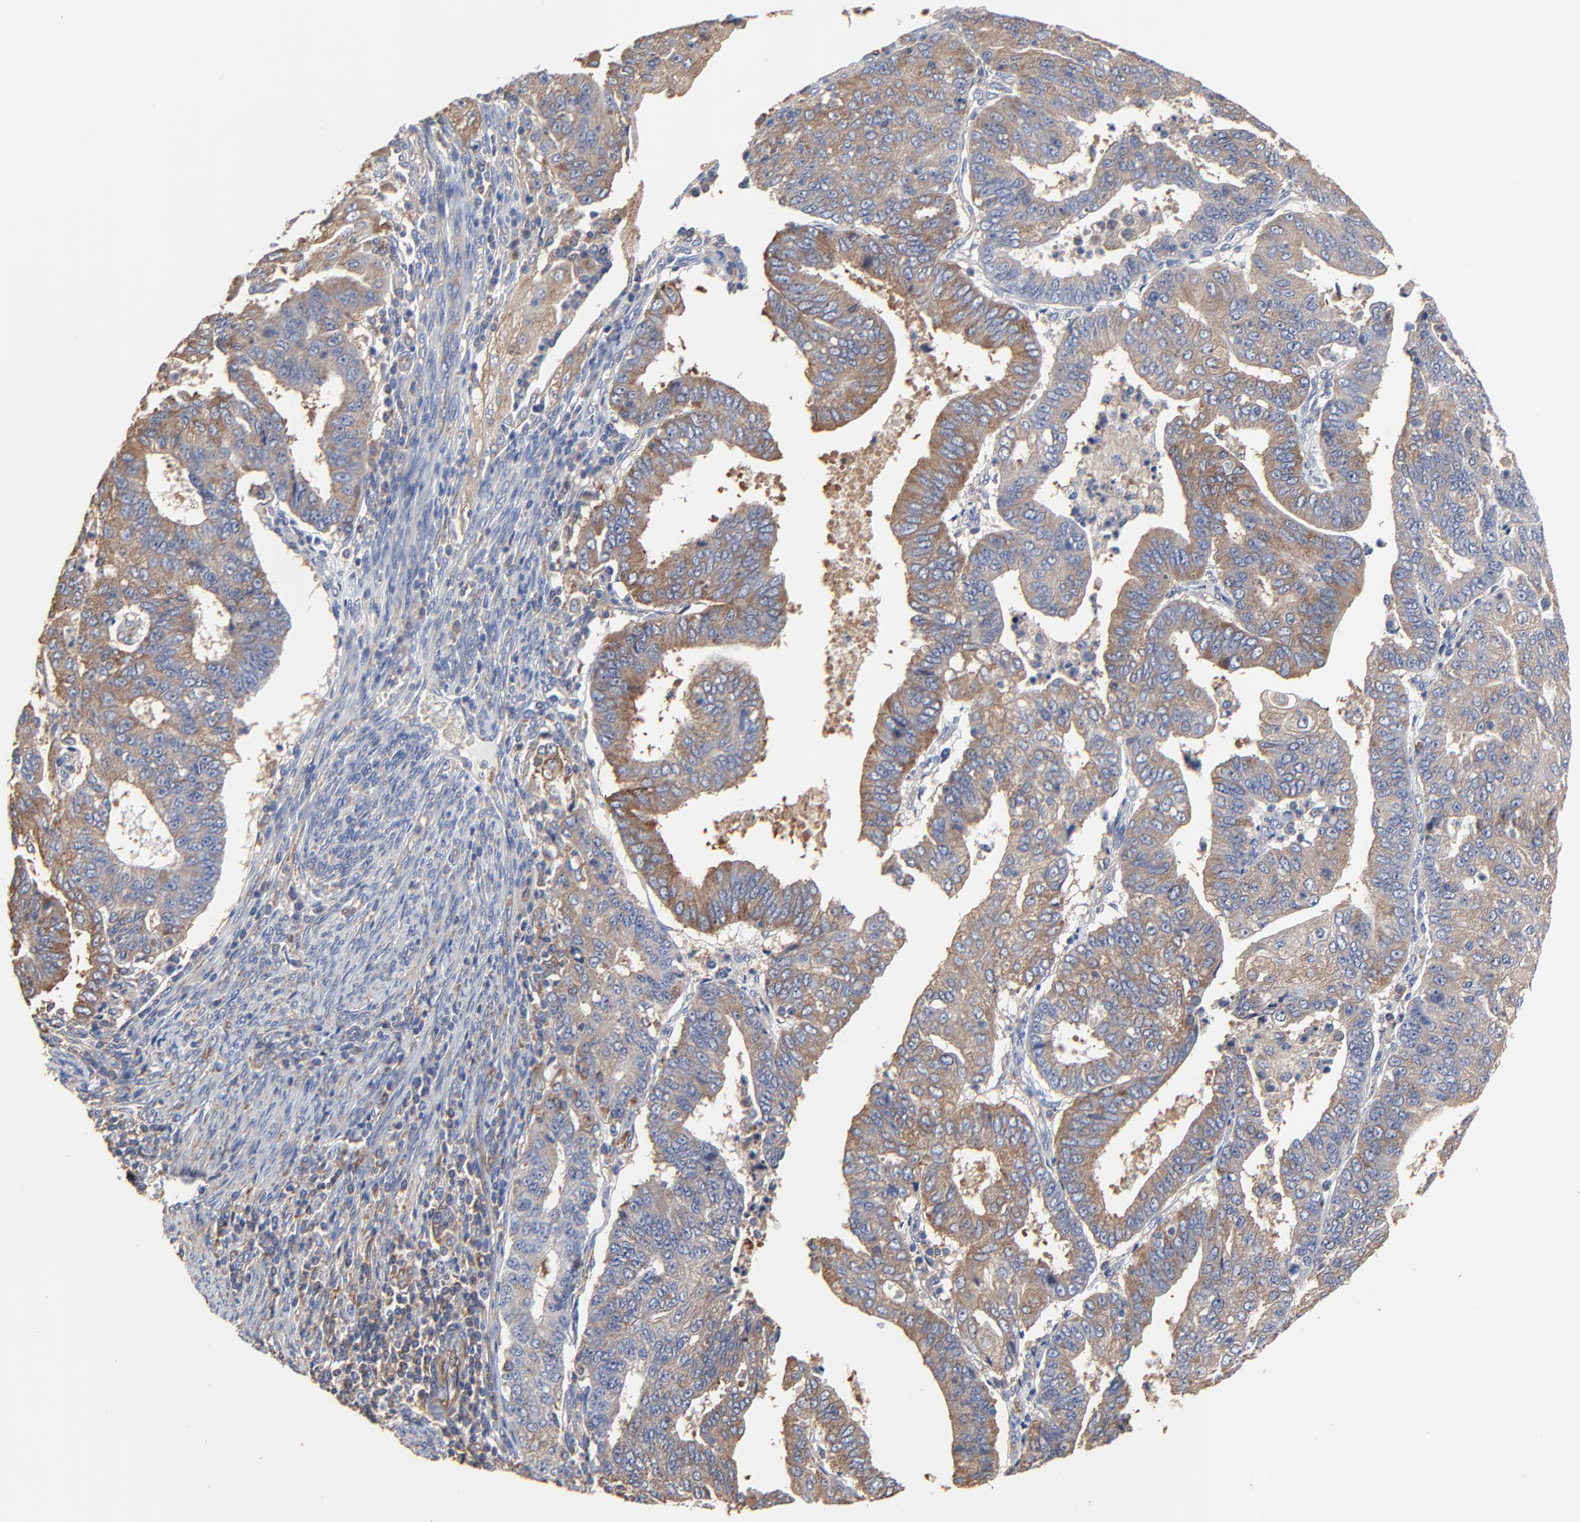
{"staining": {"intensity": "moderate", "quantity": ">75%", "location": "cytoplasmic/membranous"}, "tissue": "endometrial cancer", "cell_type": "Tumor cells", "image_type": "cancer", "snomed": [{"axis": "morphology", "description": "Adenocarcinoma, NOS"}, {"axis": "topography", "description": "Endometrium"}], "caption": "Endometrial cancer (adenocarcinoma) was stained to show a protein in brown. There is medium levels of moderate cytoplasmic/membranous expression in approximately >75% of tumor cells.", "gene": "NXF3", "patient": {"sex": "female", "age": 56}}